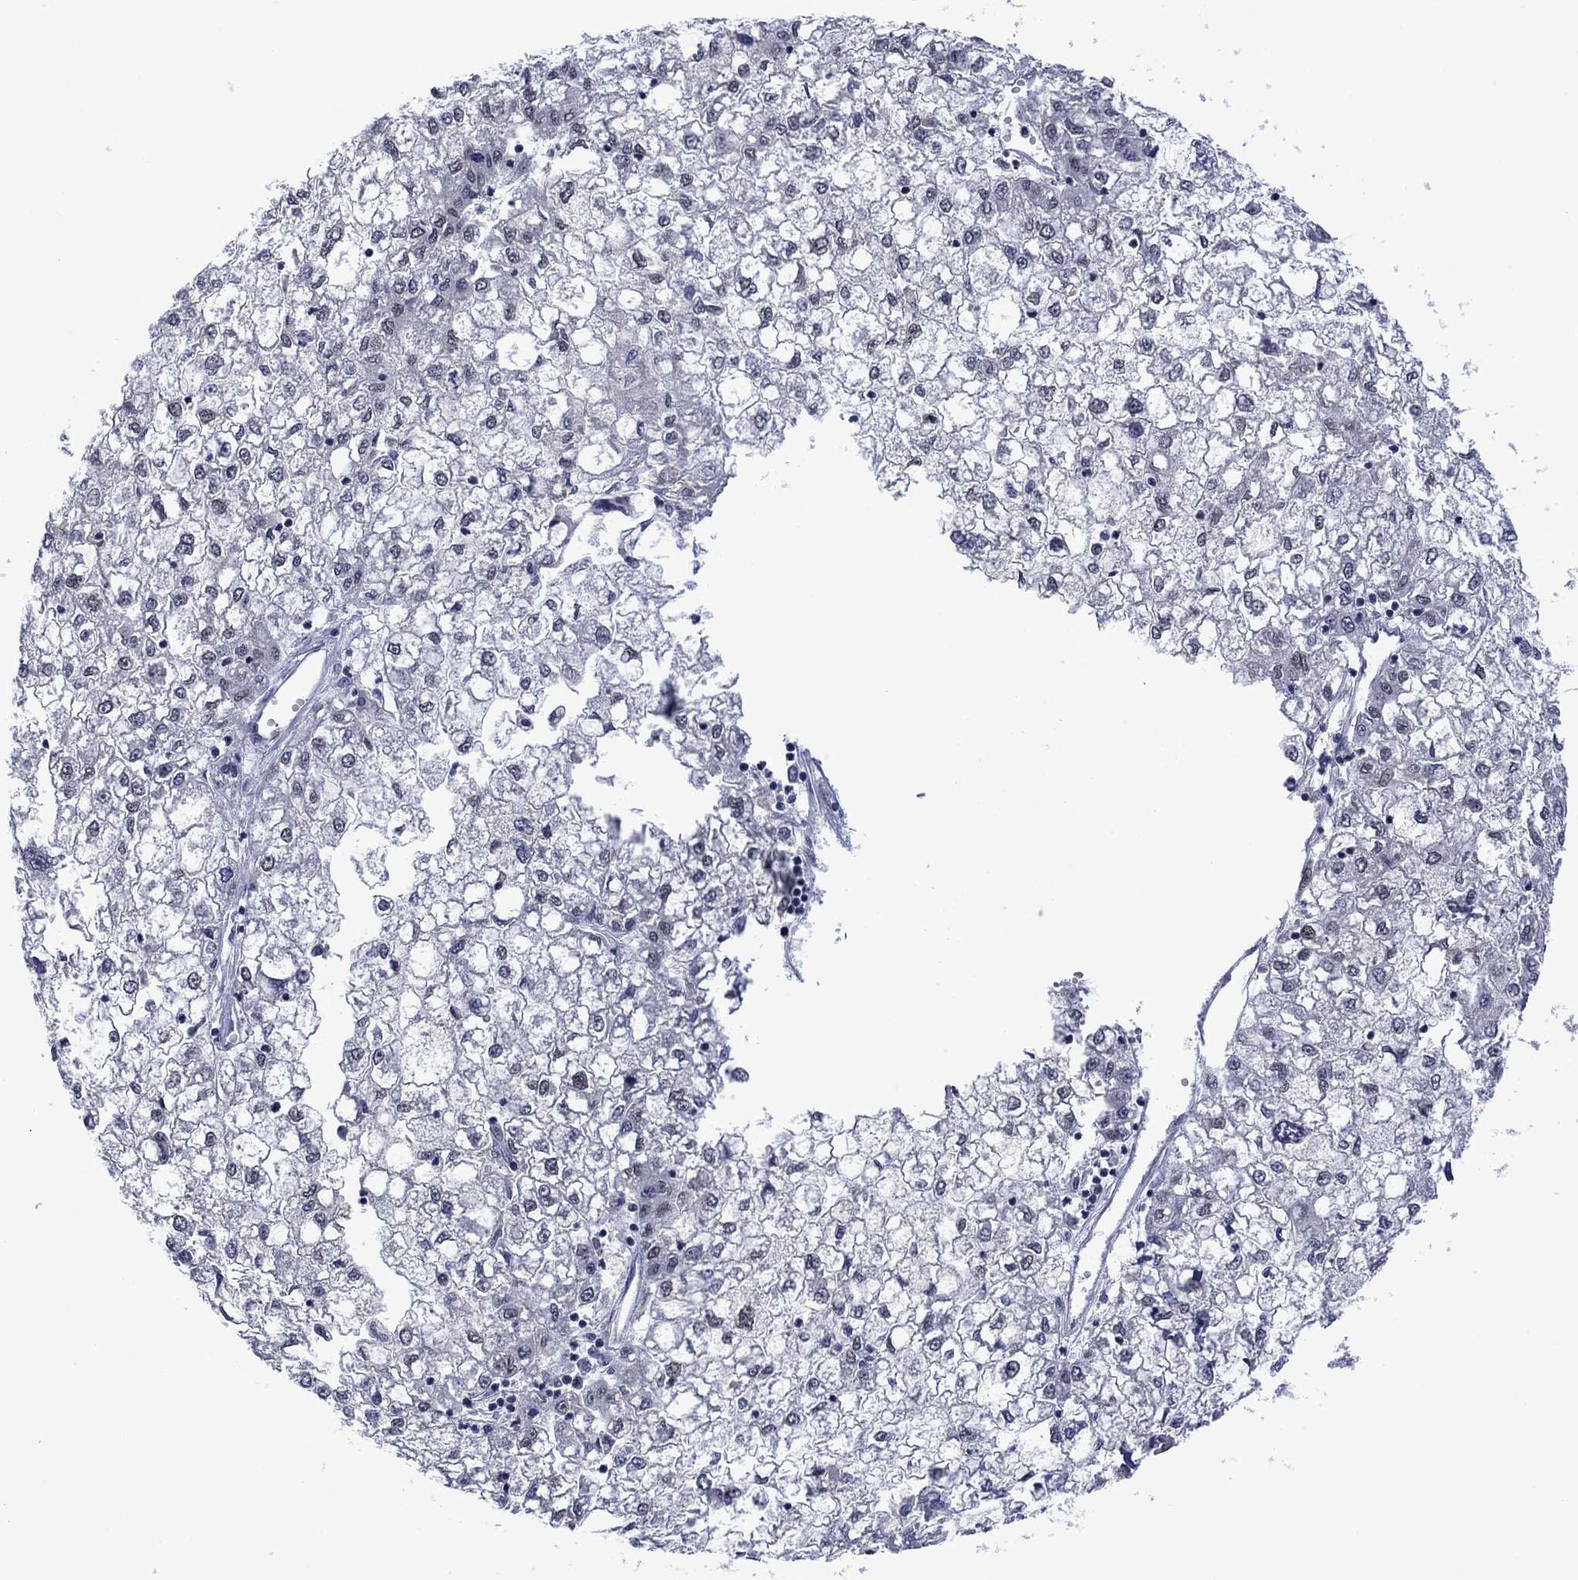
{"staining": {"intensity": "negative", "quantity": "none", "location": "none"}, "tissue": "liver cancer", "cell_type": "Tumor cells", "image_type": "cancer", "snomed": [{"axis": "morphology", "description": "Carcinoma, Hepatocellular, NOS"}, {"axis": "topography", "description": "Liver"}], "caption": "A high-resolution histopathology image shows immunohistochemistry (IHC) staining of liver hepatocellular carcinoma, which displays no significant positivity in tumor cells.", "gene": "AGL", "patient": {"sex": "male", "age": 40}}